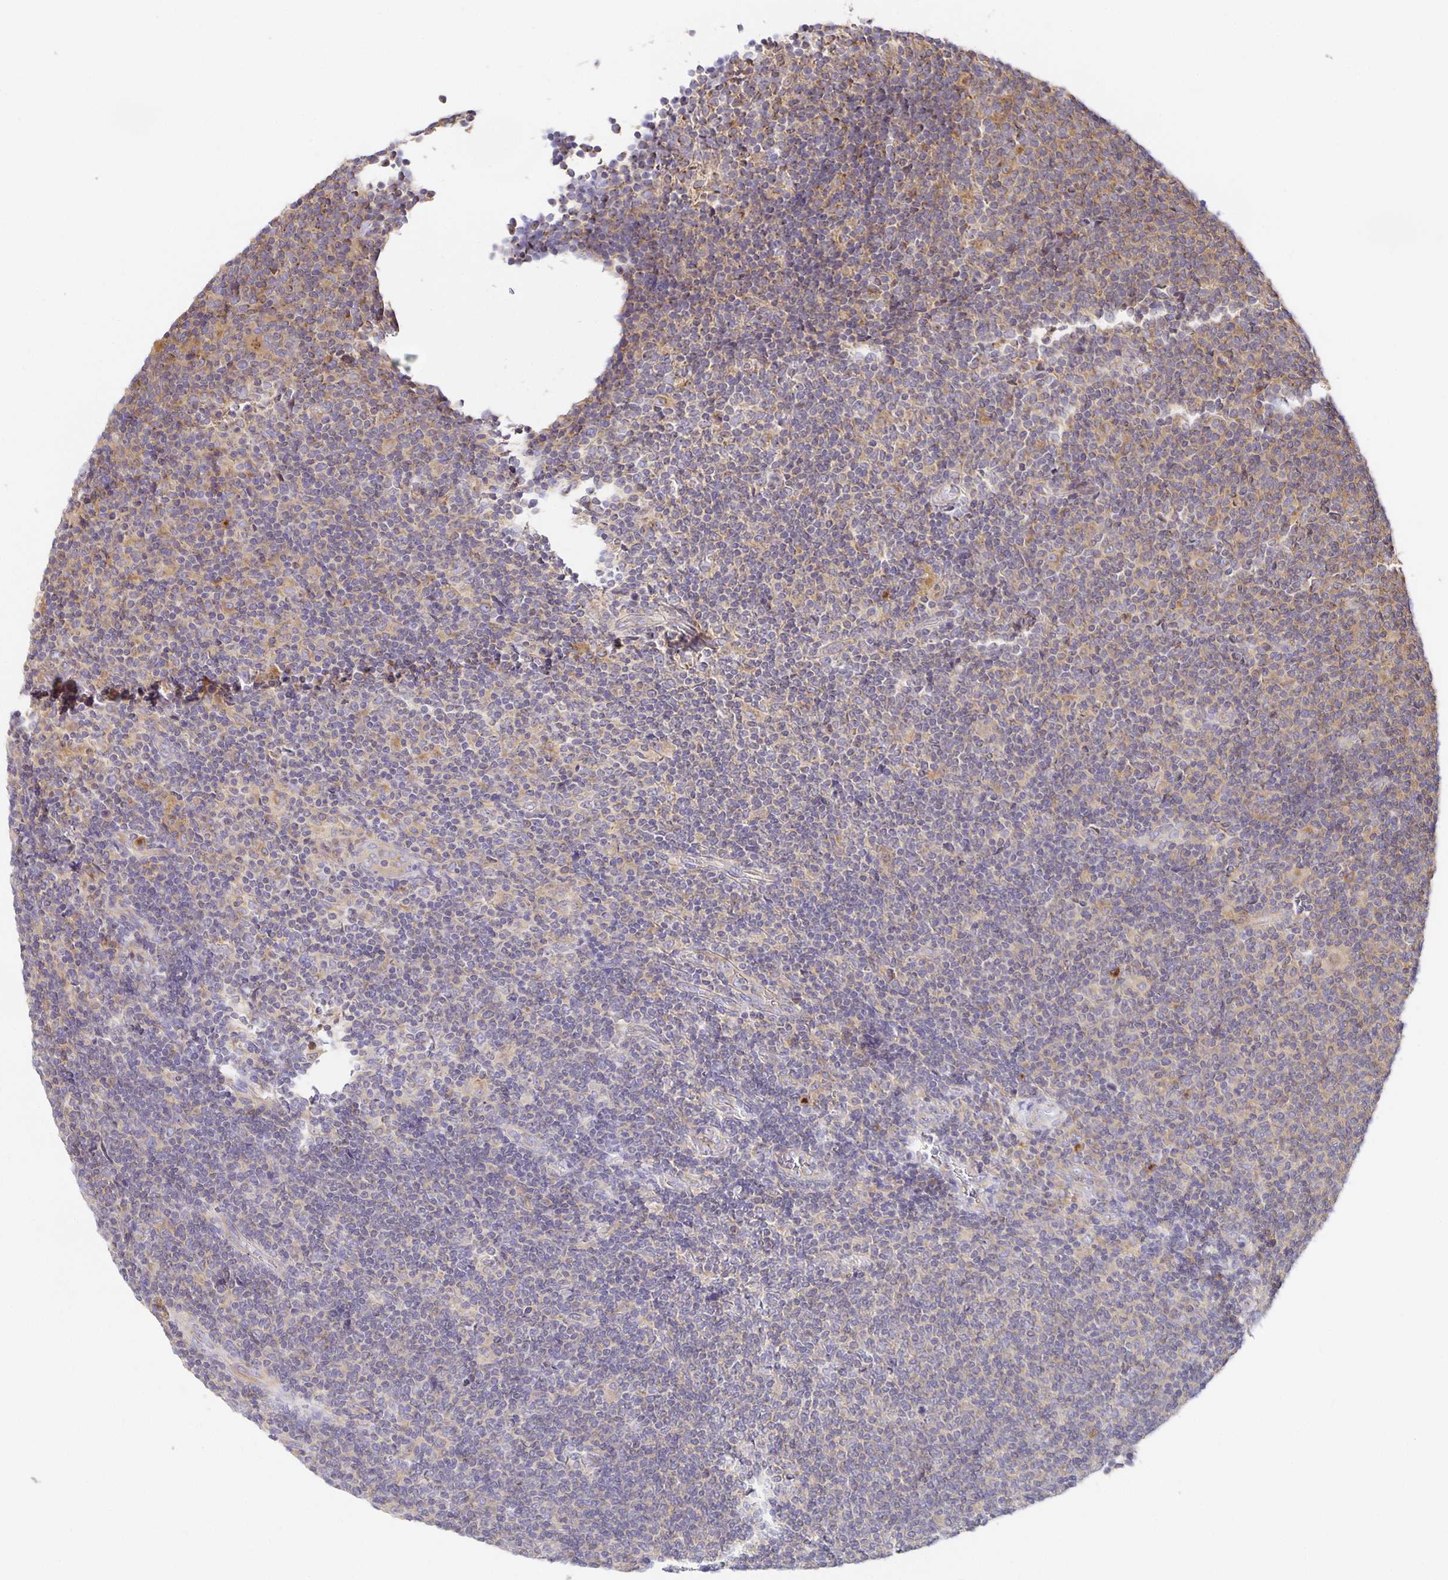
{"staining": {"intensity": "weak", "quantity": "<25%", "location": "cytoplasmic/membranous"}, "tissue": "lymphoma", "cell_type": "Tumor cells", "image_type": "cancer", "snomed": [{"axis": "morphology", "description": "Malignant lymphoma, non-Hodgkin's type, Low grade"}, {"axis": "topography", "description": "Lymph node"}], "caption": "The micrograph demonstrates no staining of tumor cells in lymphoma. (DAB (3,3'-diaminobenzidine) immunohistochemistry visualized using brightfield microscopy, high magnification).", "gene": "USO1", "patient": {"sex": "male", "age": 52}}